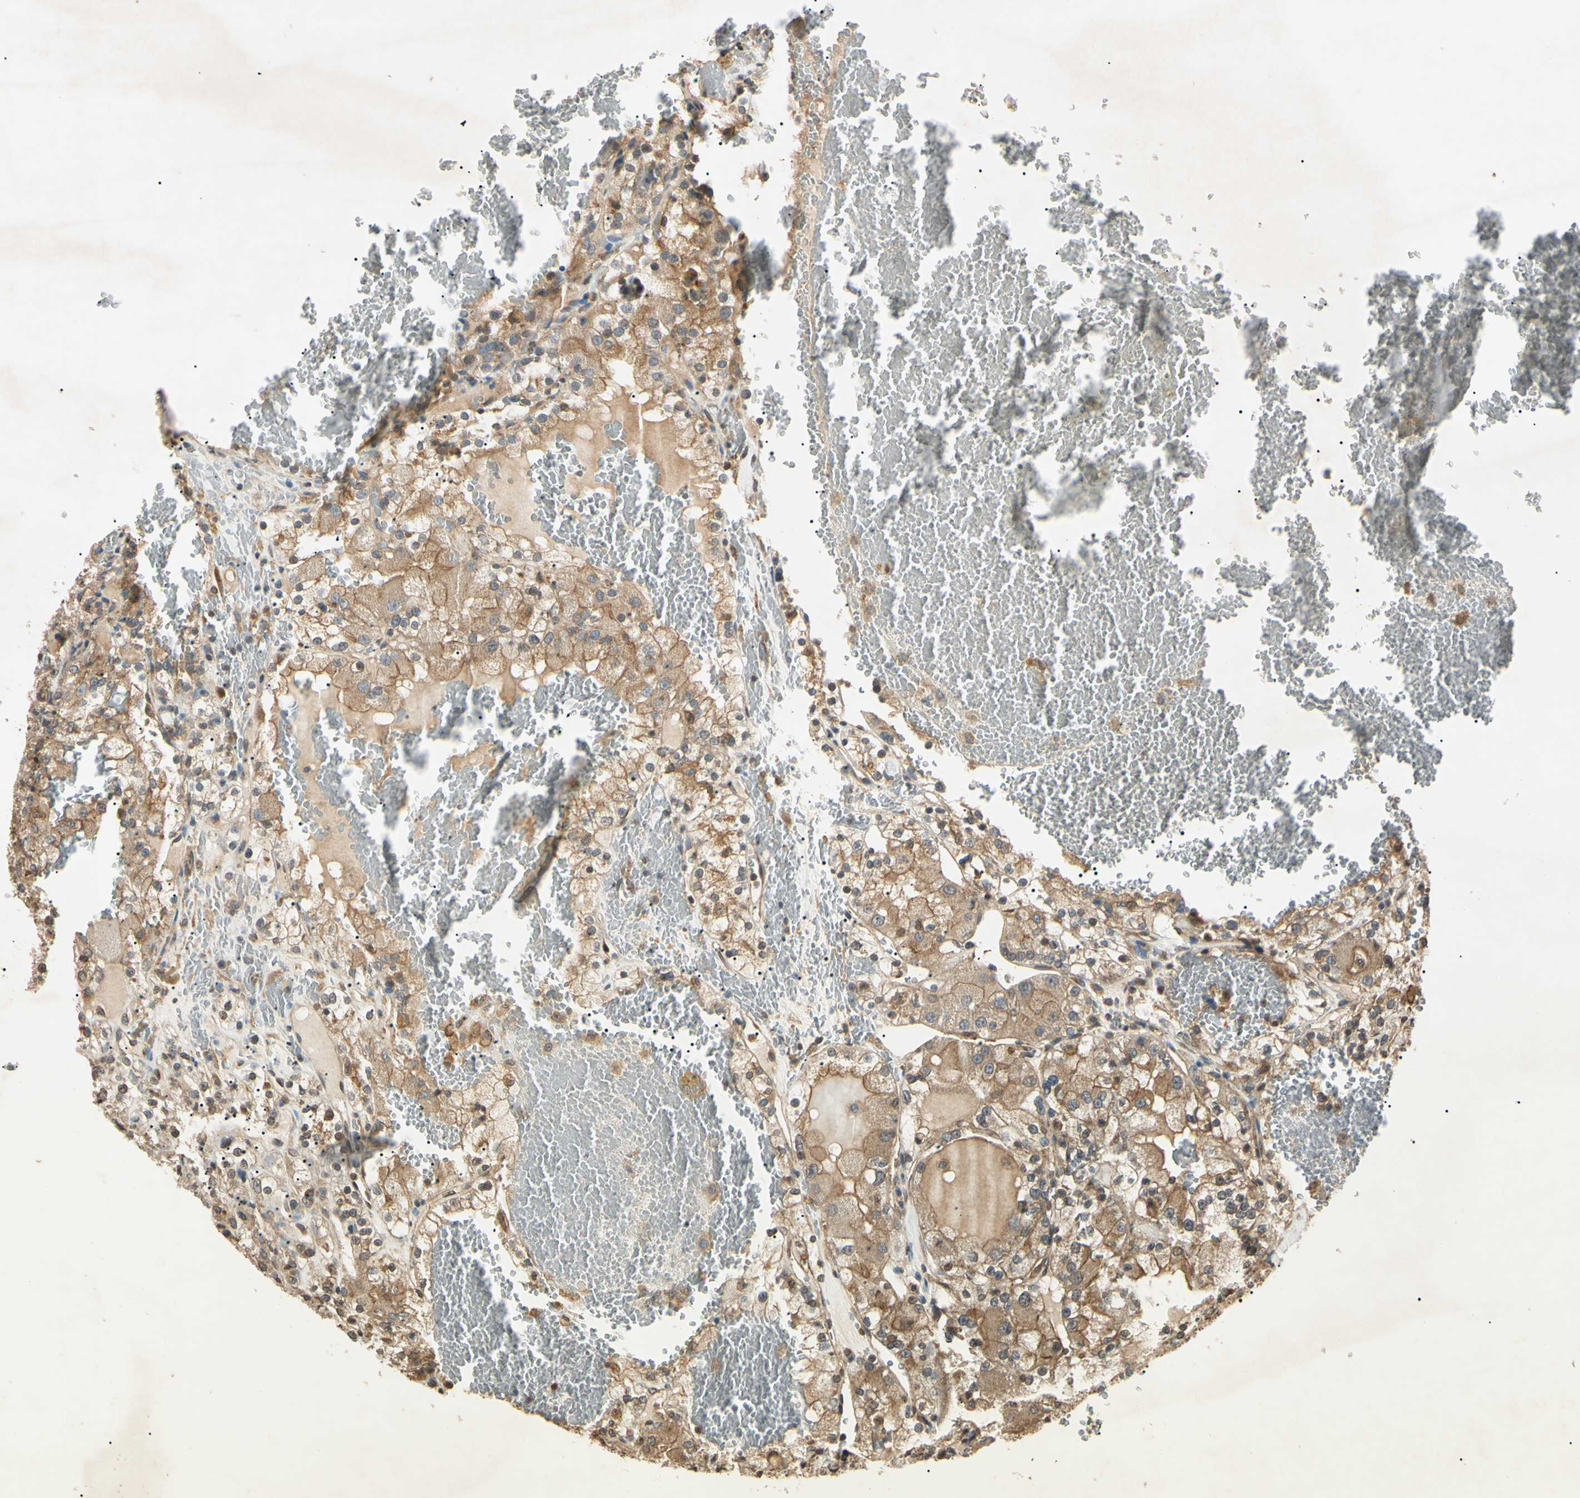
{"staining": {"intensity": "moderate", "quantity": "25%-75%", "location": "cytoplasmic/membranous"}, "tissue": "renal cancer", "cell_type": "Tumor cells", "image_type": "cancer", "snomed": [{"axis": "morphology", "description": "Normal tissue, NOS"}, {"axis": "morphology", "description": "Adenocarcinoma, NOS"}, {"axis": "topography", "description": "Kidney"}], "caption": "Human renal adenocarcinoma stained with a protein marker demonstrates moderate staining in tumor cells.", "gene": "EPN1", "patient": {"sex": "male", "age": 61}}